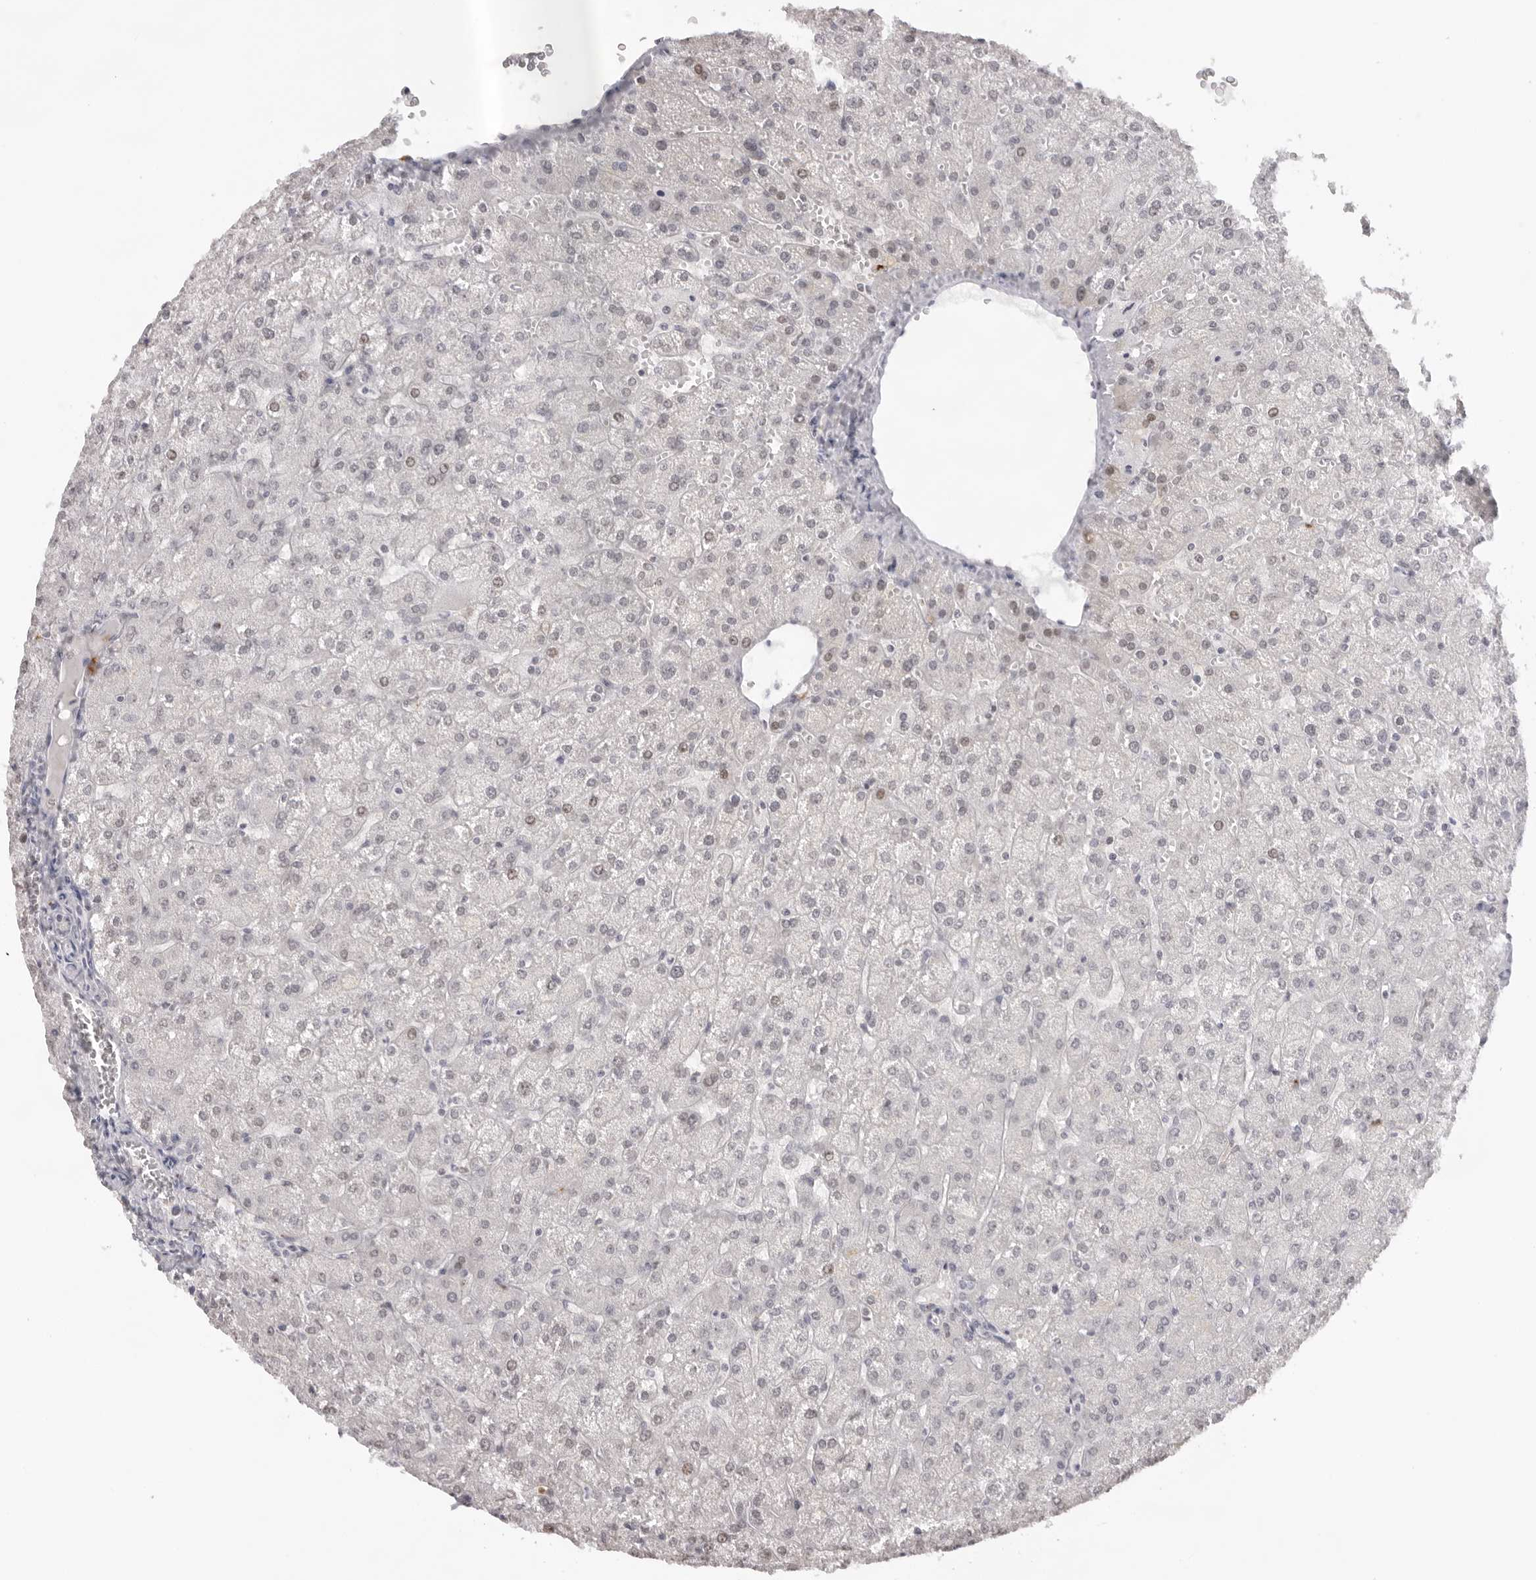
{"staining": {"intensity": "negative", "quantity": "none", "location": "none"}, "tissue": "liver", "cell_type": "Cholangiocytes", "image_type": "normal", "snomed": [{"axis": "morphology", "description": "Normal tissue, NOS"}, {"axis": "topography", "description": "Liver"}], "caption": "Human liver stained for a protein using immunohistochemistry (IHC) demonstrates no staining in cholangiocytes.", "gene": "KLK12", "patient": {"sex": "female", "age": 32}}